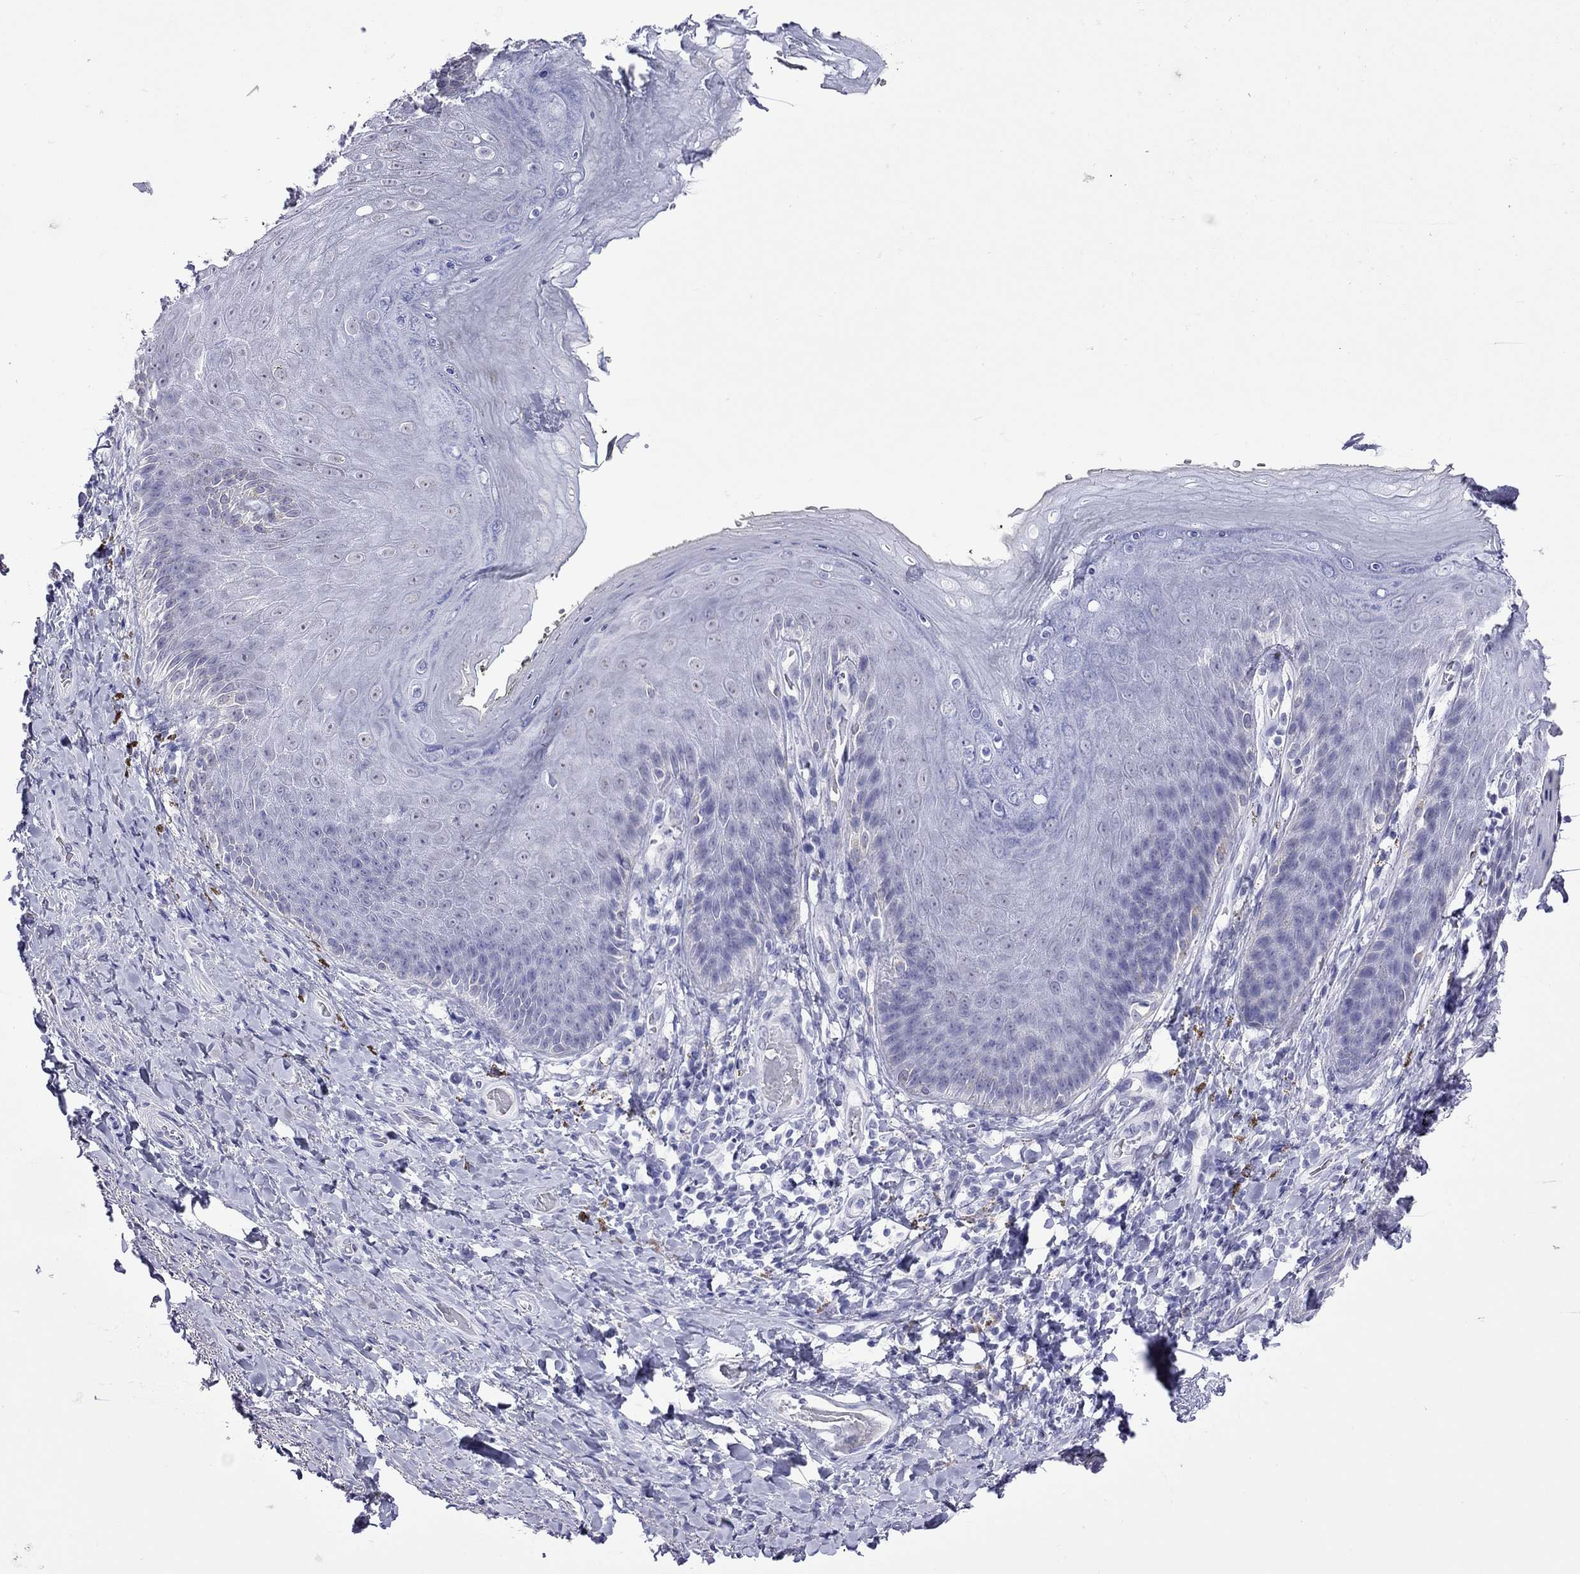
{"staining": {"intensity": "negative", "quantity": "none", "location": "none"}, "tissue": "adipose tissue", "cell_type": "Adipocytes", "image_type": "normal", "snomed": [{"axis": "morphology", "description": "Normal tissue, NOS"}, {"axis": "topography", "description": "Anal"}, {"axis": "topography", "description": "Peripheral nerve tissue"}], "caption": "Immunohistochemistry (IHC) photomicrograph of unremarkable adipose tissue: human adipose tissue stained with DAB reveals no significant protein staining in adipocytes. (Immunohistochemistry (IHC), brightfield microscopy, high magnification).", "gene": "SLC30A8", "patient": {"sex": "male", "age": 53}}